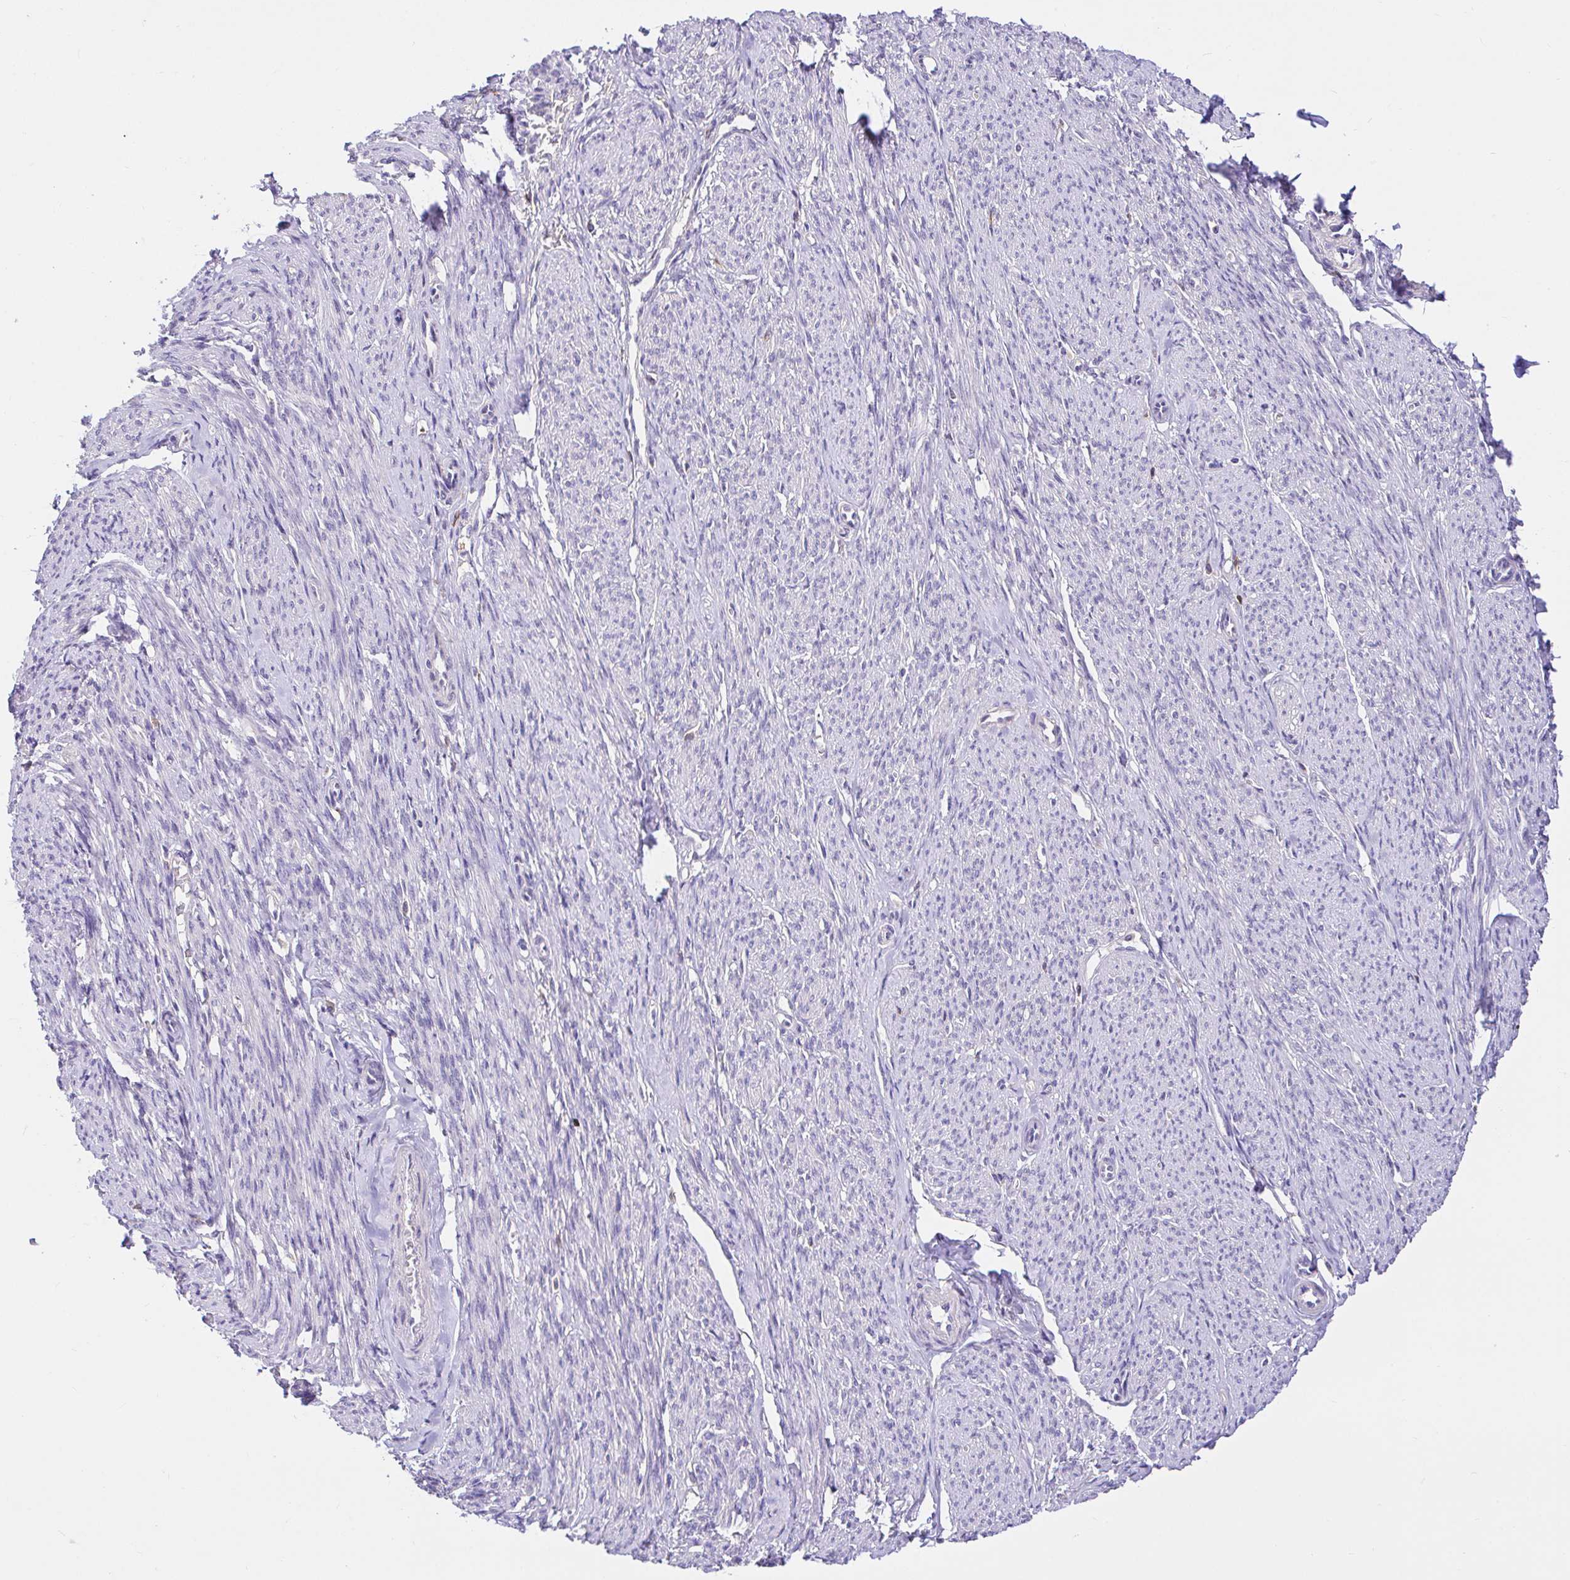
{"staining": {"intensity": "weak", "quantity": "<25%", "location": "cytoplasmic/membranous"}, "tissue": "smooth muscle", "cell_type": "Smooth muscle cells", "image_type": "normal", "snomed": [{"axis": "morphology", "description": "Normal tissue, NOS"}, {"axis": "topography", "description": "Smooth muscle"}], "caption": "Smooth muscle cells show no significant protein expression in benign smooth muscle.", "gene": "SKAP1", "patient": {"sex": "female", "age": 65}}